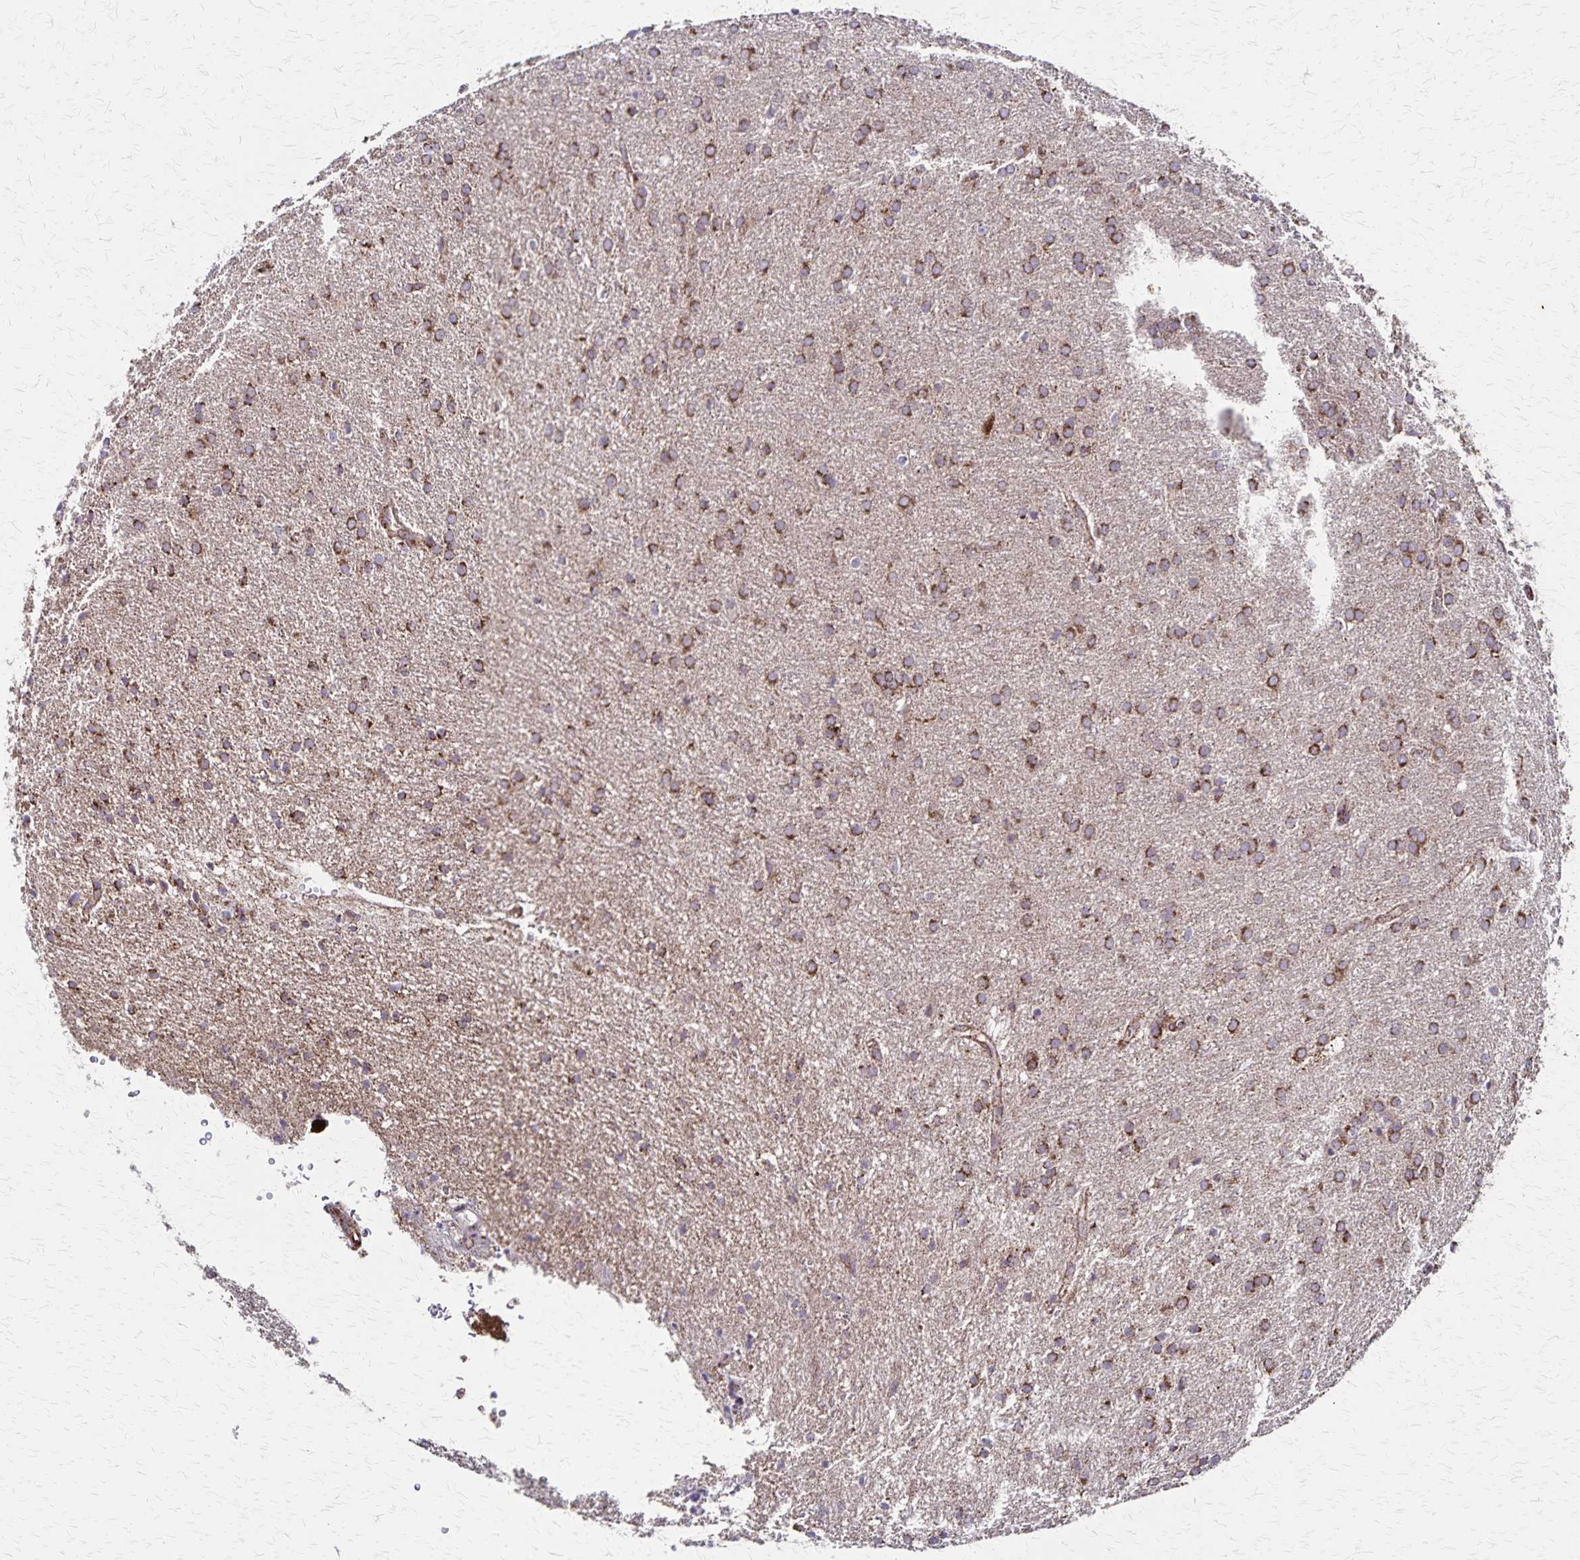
{"staining": {"intensity": "moderate", "quantity": ">75%", "location": "cytoplasmic/membranous"}, "tissue": "glioma", "cell_type": "Tumor cells", "image_type": "cancer", "snomed": [{"axis": "morphology", "description": "Glioma, malignant, Low grade"}, {"axis": "topography", "description": "Brain"}], "caption": "Immunohistochemical staining of human malignant low-grade glioma demonstrates moderate cytoplasmic/membranous protein positivity in approximately >75% of tumor cells.", "gene": "NFS1", "patient": {"sex": "female", "age": 32}}